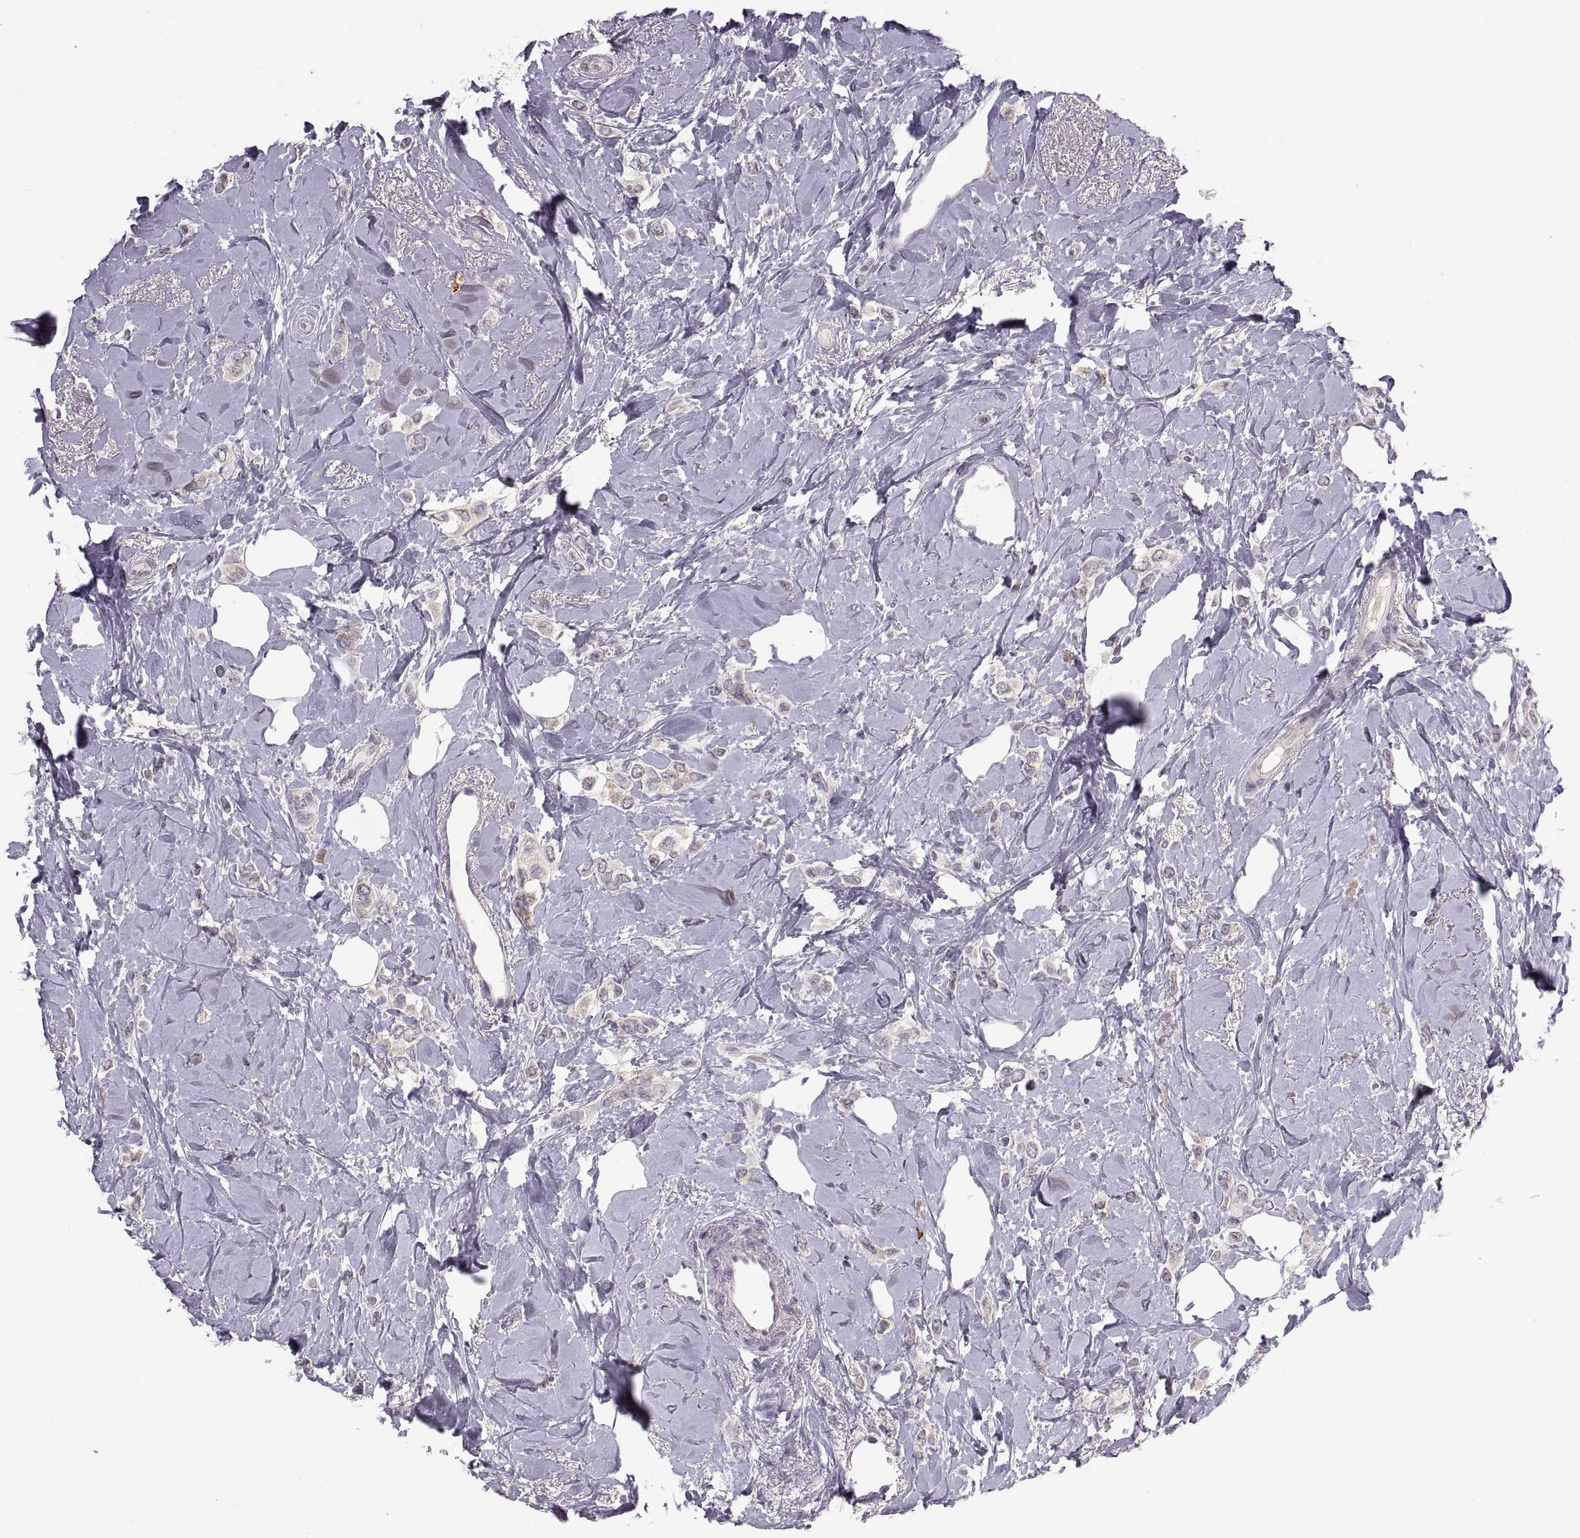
{"staining": {"intensity": "negative", "quantity": "none", "location": "none"}, "tissue": "breast cancer", "cell_type": "Tumor cells", "image_type": "cancer", "snomed": [{"axis": "morphology", "description": "Lobular carcinoma"}, {"axis": "topography", "description": "Breast"}], "caption": "Tumor cells show no significant protein staining in breast cancer (lobular carcinoma). The staining was performed using DAB (3,3'-diaminobenzidine) to visualize the protein expression in brown, while the nuclei were stained in blue with hematoxylin (Magnification: 20x).", "gene": "HMGCR", "patient": {"sex": "female", "age": 66}}